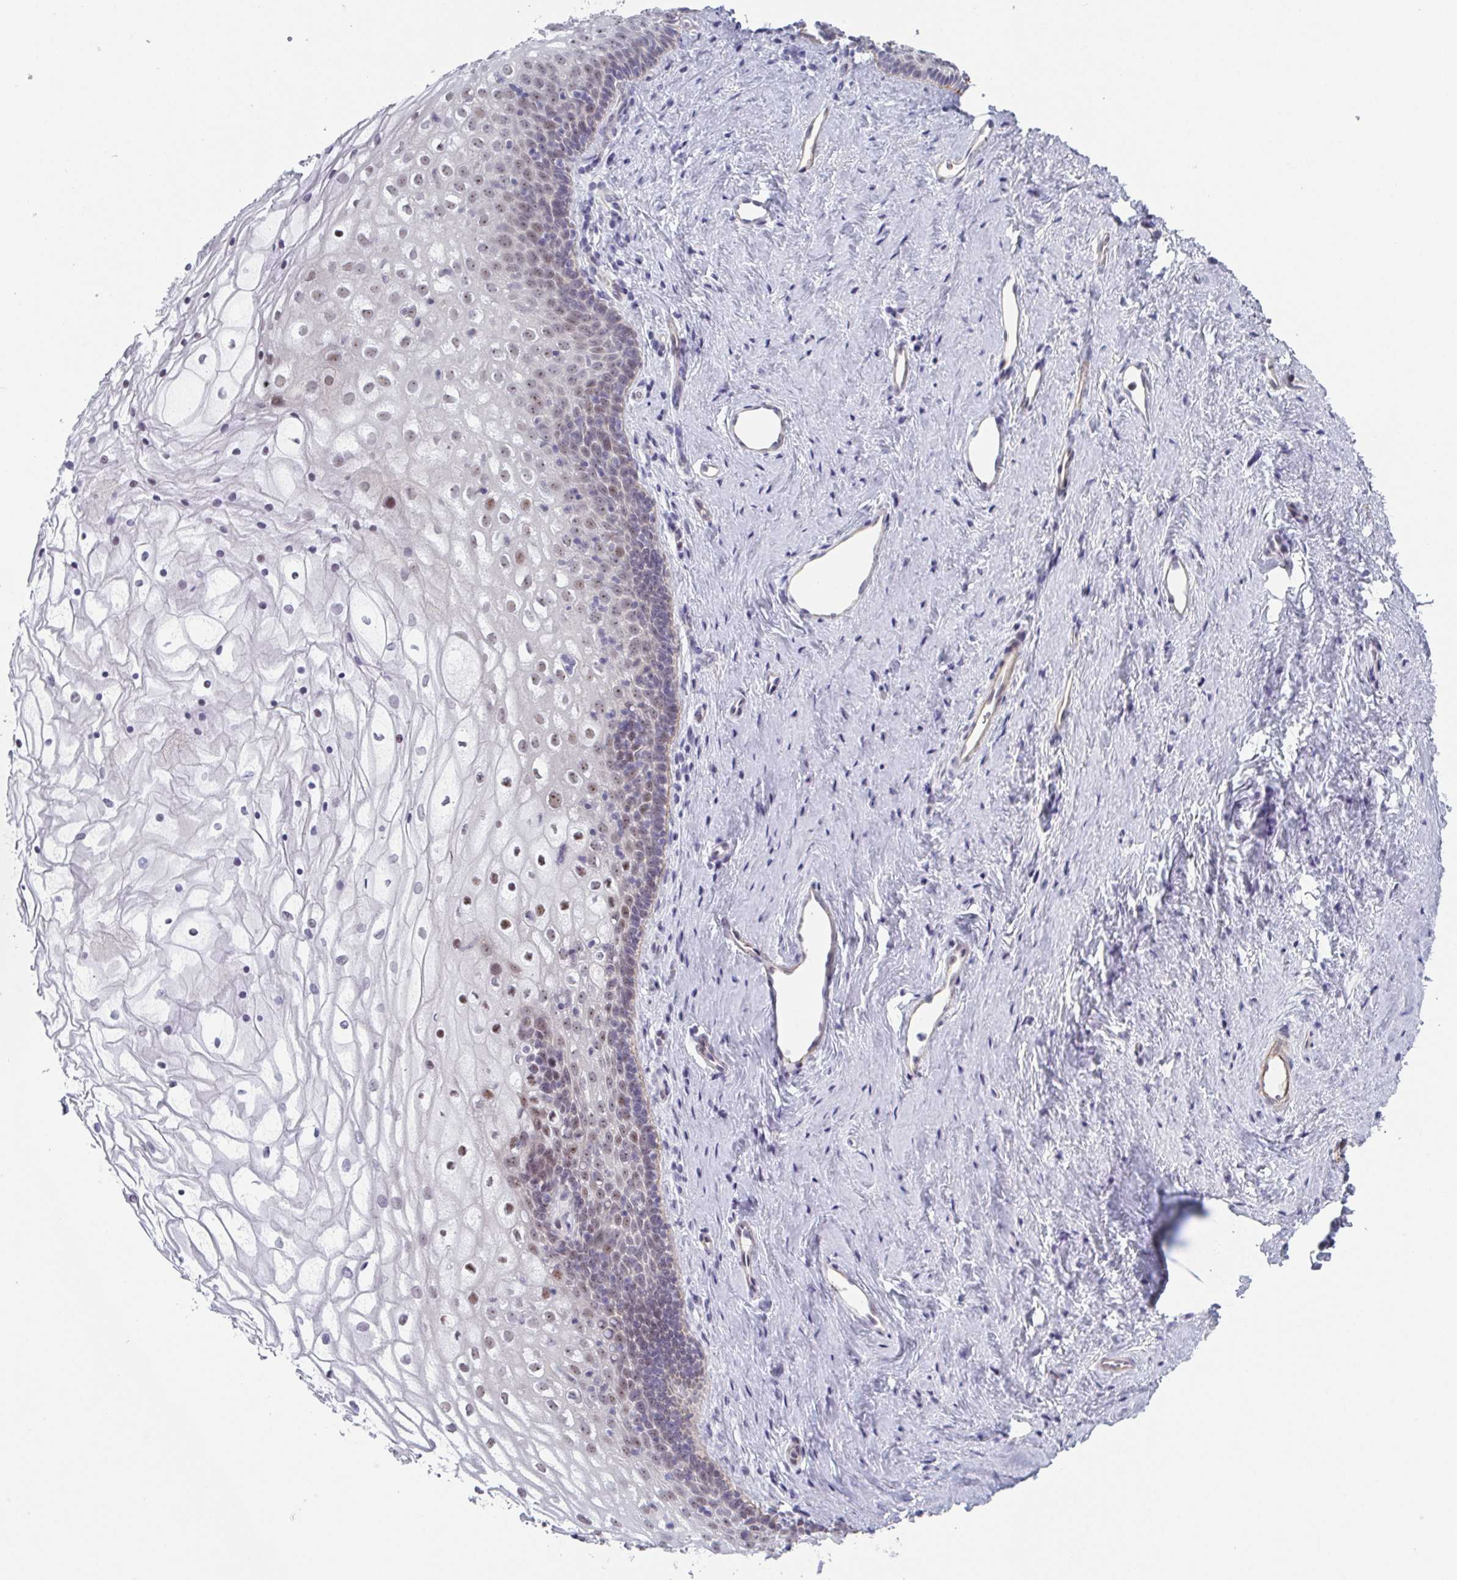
{"staining": {"intensity": "weak", "quantity": "25%-75%", "location": "nuclear"}, "tissue": "vagina", "cell_type": "Squamous epithelial cells", "image_type": "normal", "snomed": [{"axis": "morphology", "description": "Normal tissue, NOS"}, {"axis": "topography", "description": "Vagina"}], "caption": "Vagina stained with a protein marker reveals weak staining in squamous epithelial cells.", "gene": "EXOSC7", "patient": {"sex": "female", "age": 45}}